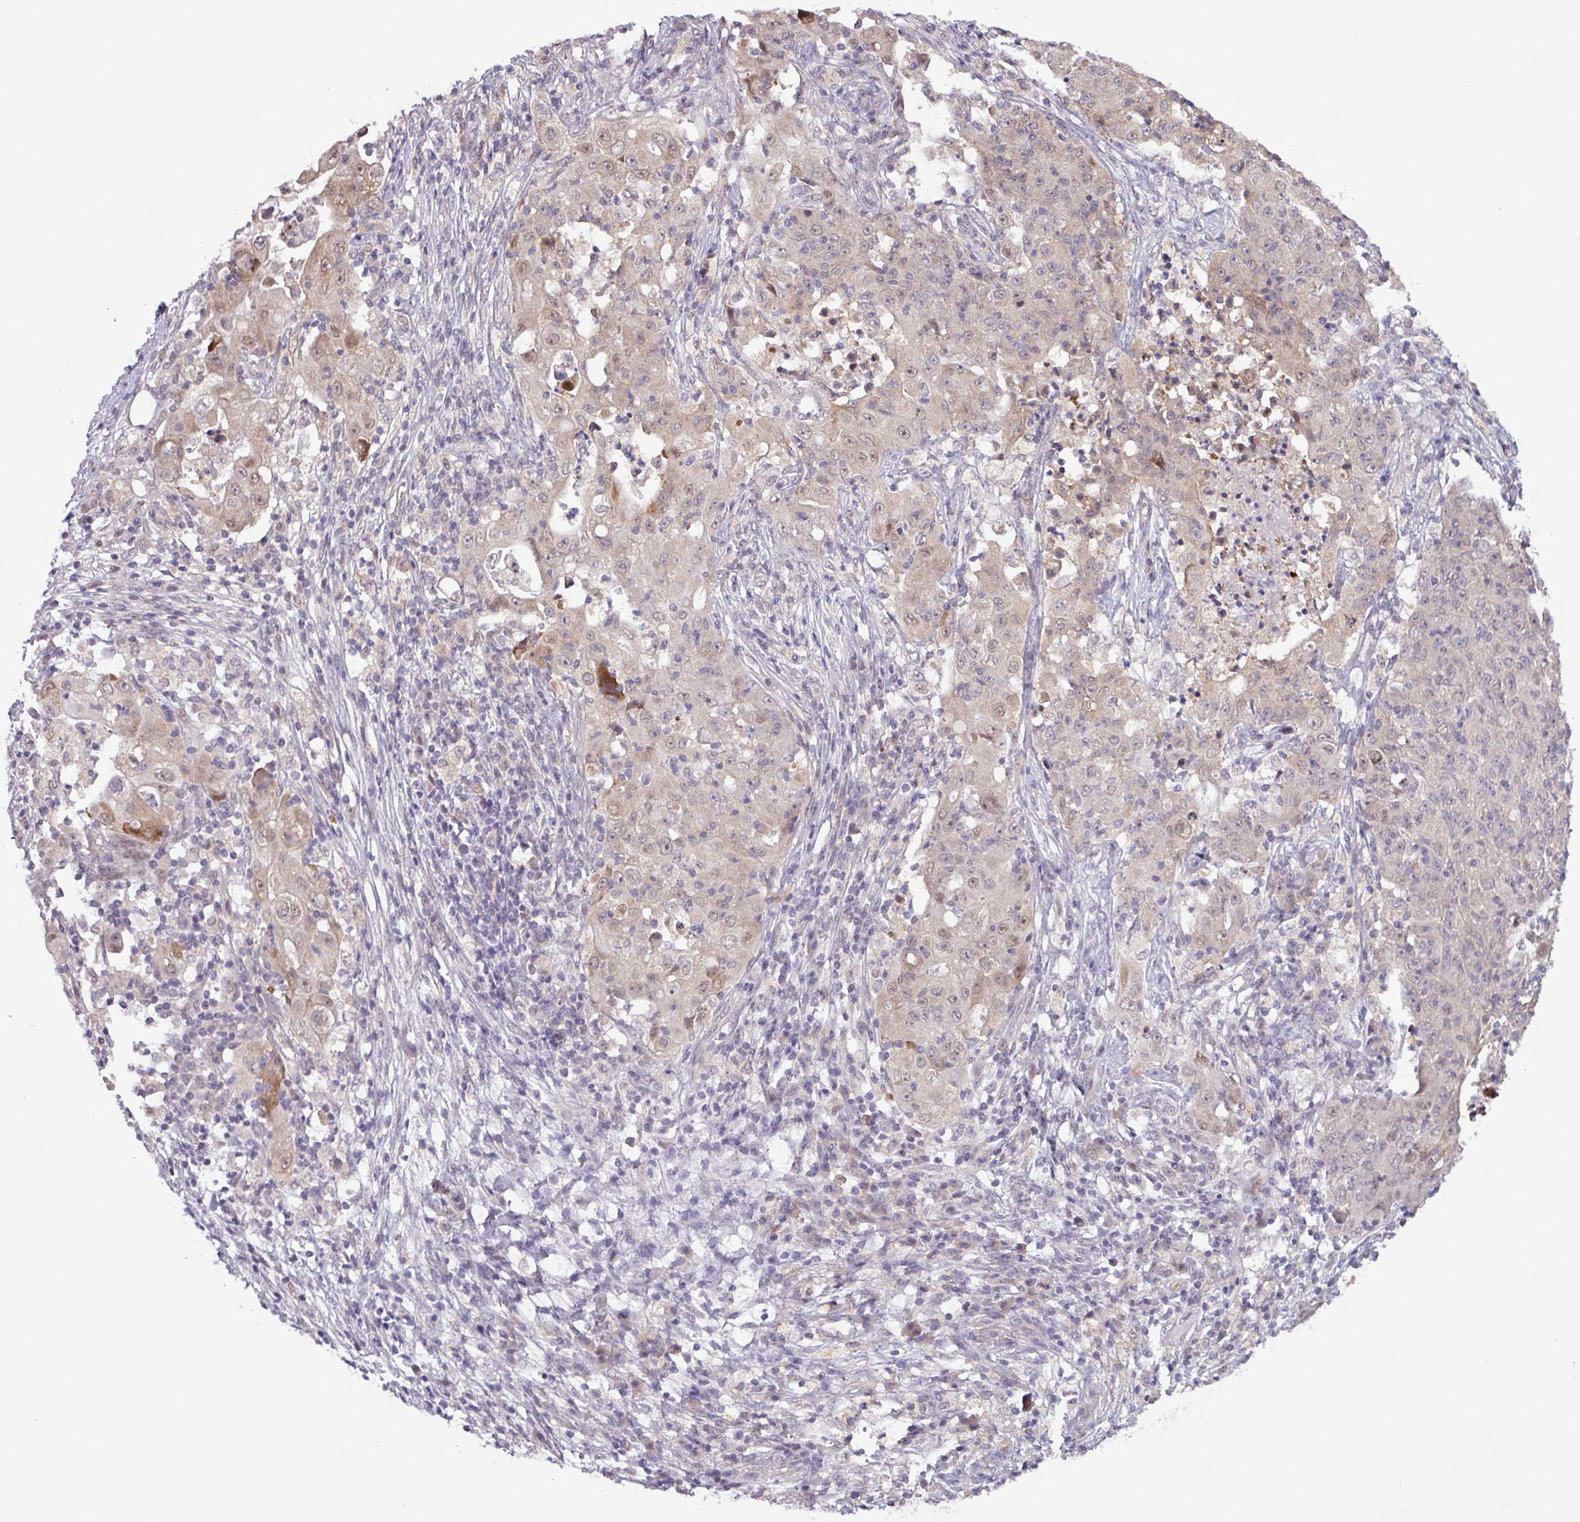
{"staining": {"intensity": "weak", "quantity": "<25%", "location": "cytoplasmic/membranous,nuclear"}, "tissue": "ovarian cancer", "cell_type": "Tumor cells", "image_type": "cancer", "snomed": [{"axis": "morphology", "description": "Carcinoma, endometroid"}, {"axis": "topography", "description": "Ovary"}], "caption": "This is an immunohistochemistry image of human ovarian cancer (endometroid carcinoma). There is no positivity in tumor cells.", "gene": "RIPPLY1", "patient": {"sex": "female", "age": 42}}